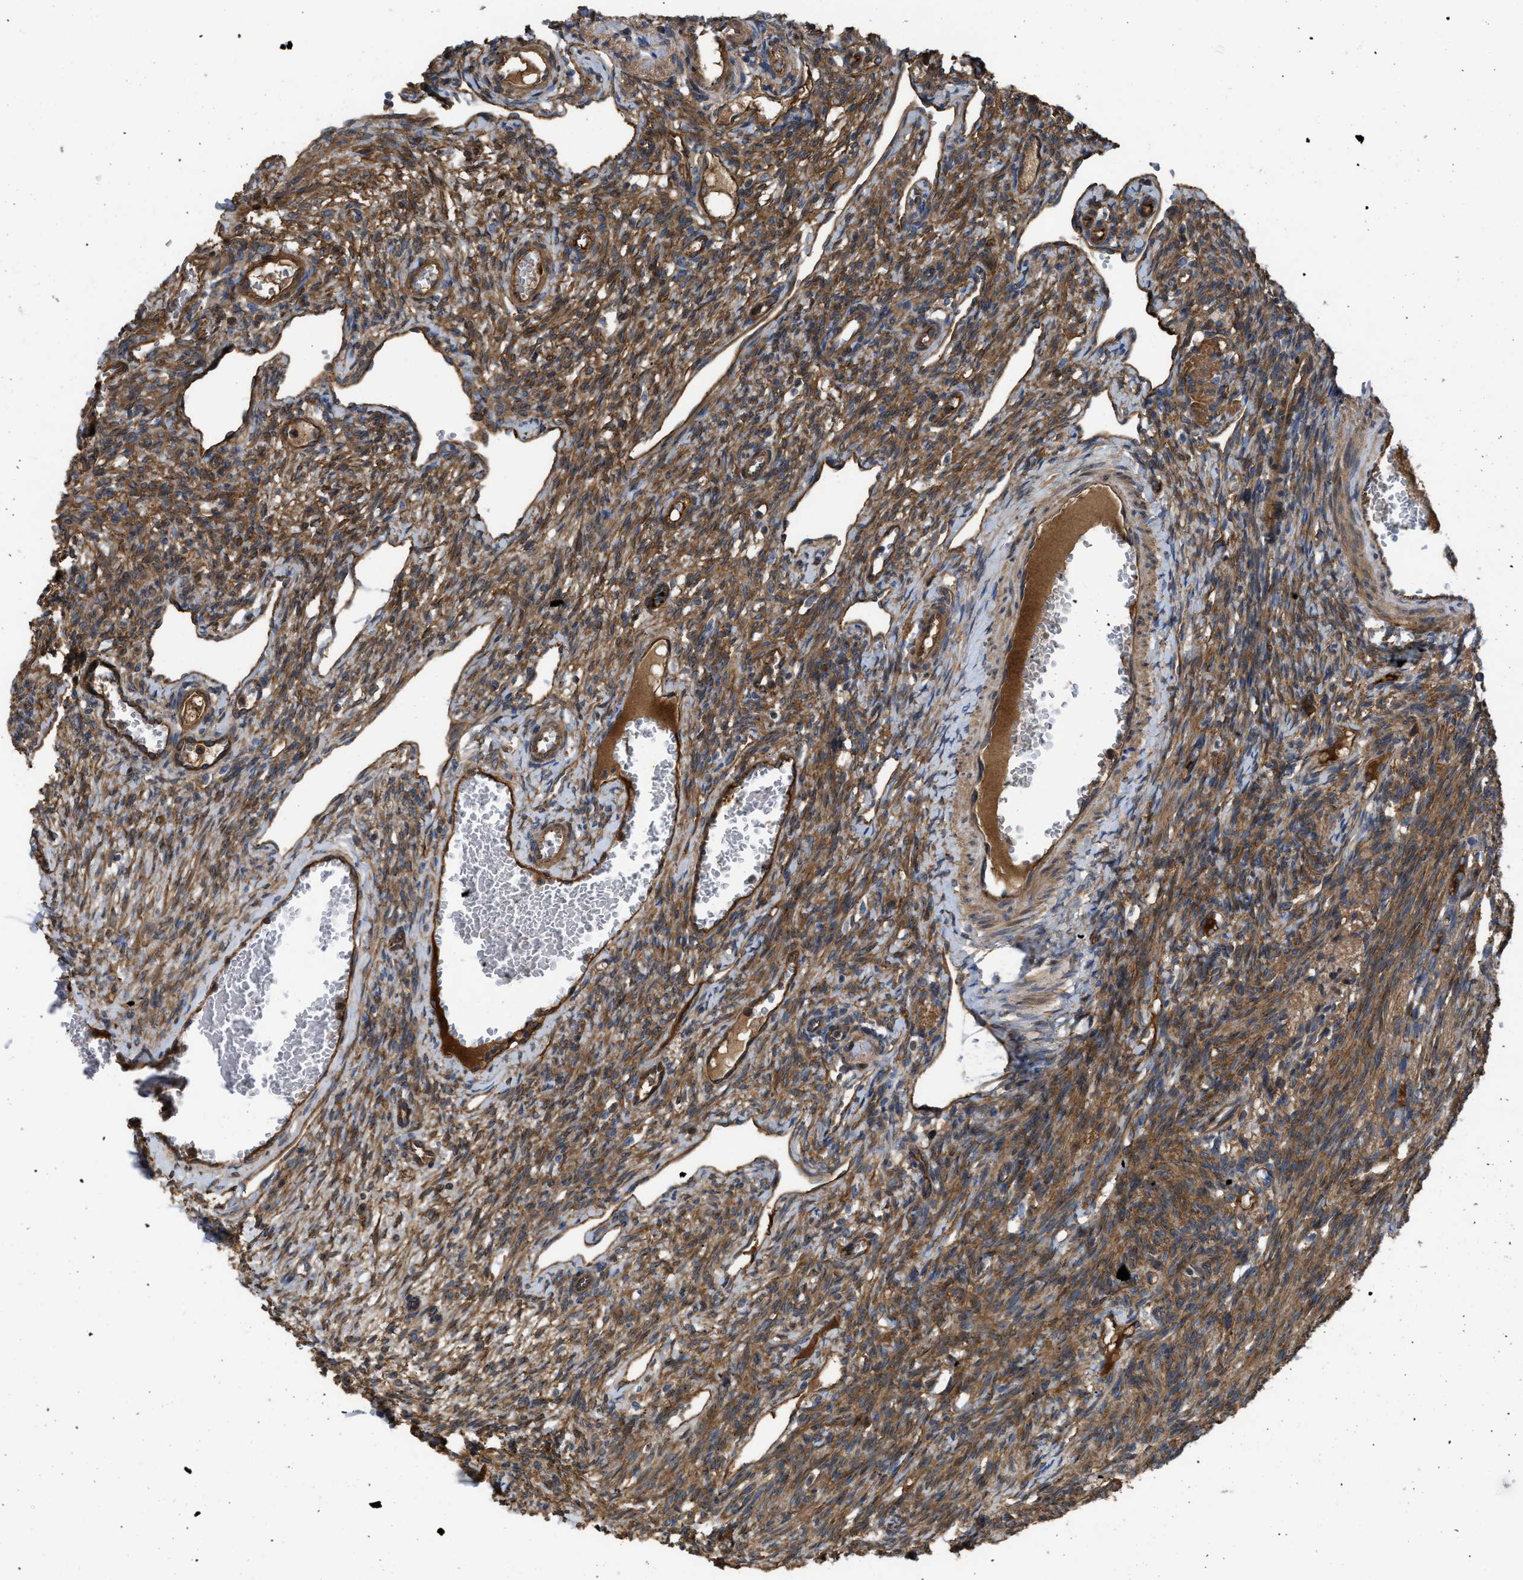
{"staining": {"intensity": "moderate", "quantity": ">75%", "location": "cytoplasmic/membranous"}, "tissue": "ovary", "cell_type": "Ovarian stroma cells", "image_type": "normal", "snomed": [{"axis": "morphology", "description": "Normal tissue, NOS"}, {"axis": "topography", "description": "Ovary"}], "caption": "High-magnification brightfield microscopy of unremarkable ovary stained with DAB (3,3'-diaminobenzidine) (brown) and counterstained with hematoxylin (blue). ovarian stroma cells exhibit moderate cytoplasmic/membranous staining is appreciated in about>75% of cells.", "gene": "TRIOBP", "patient": {"sex": "female", "age": 33}}